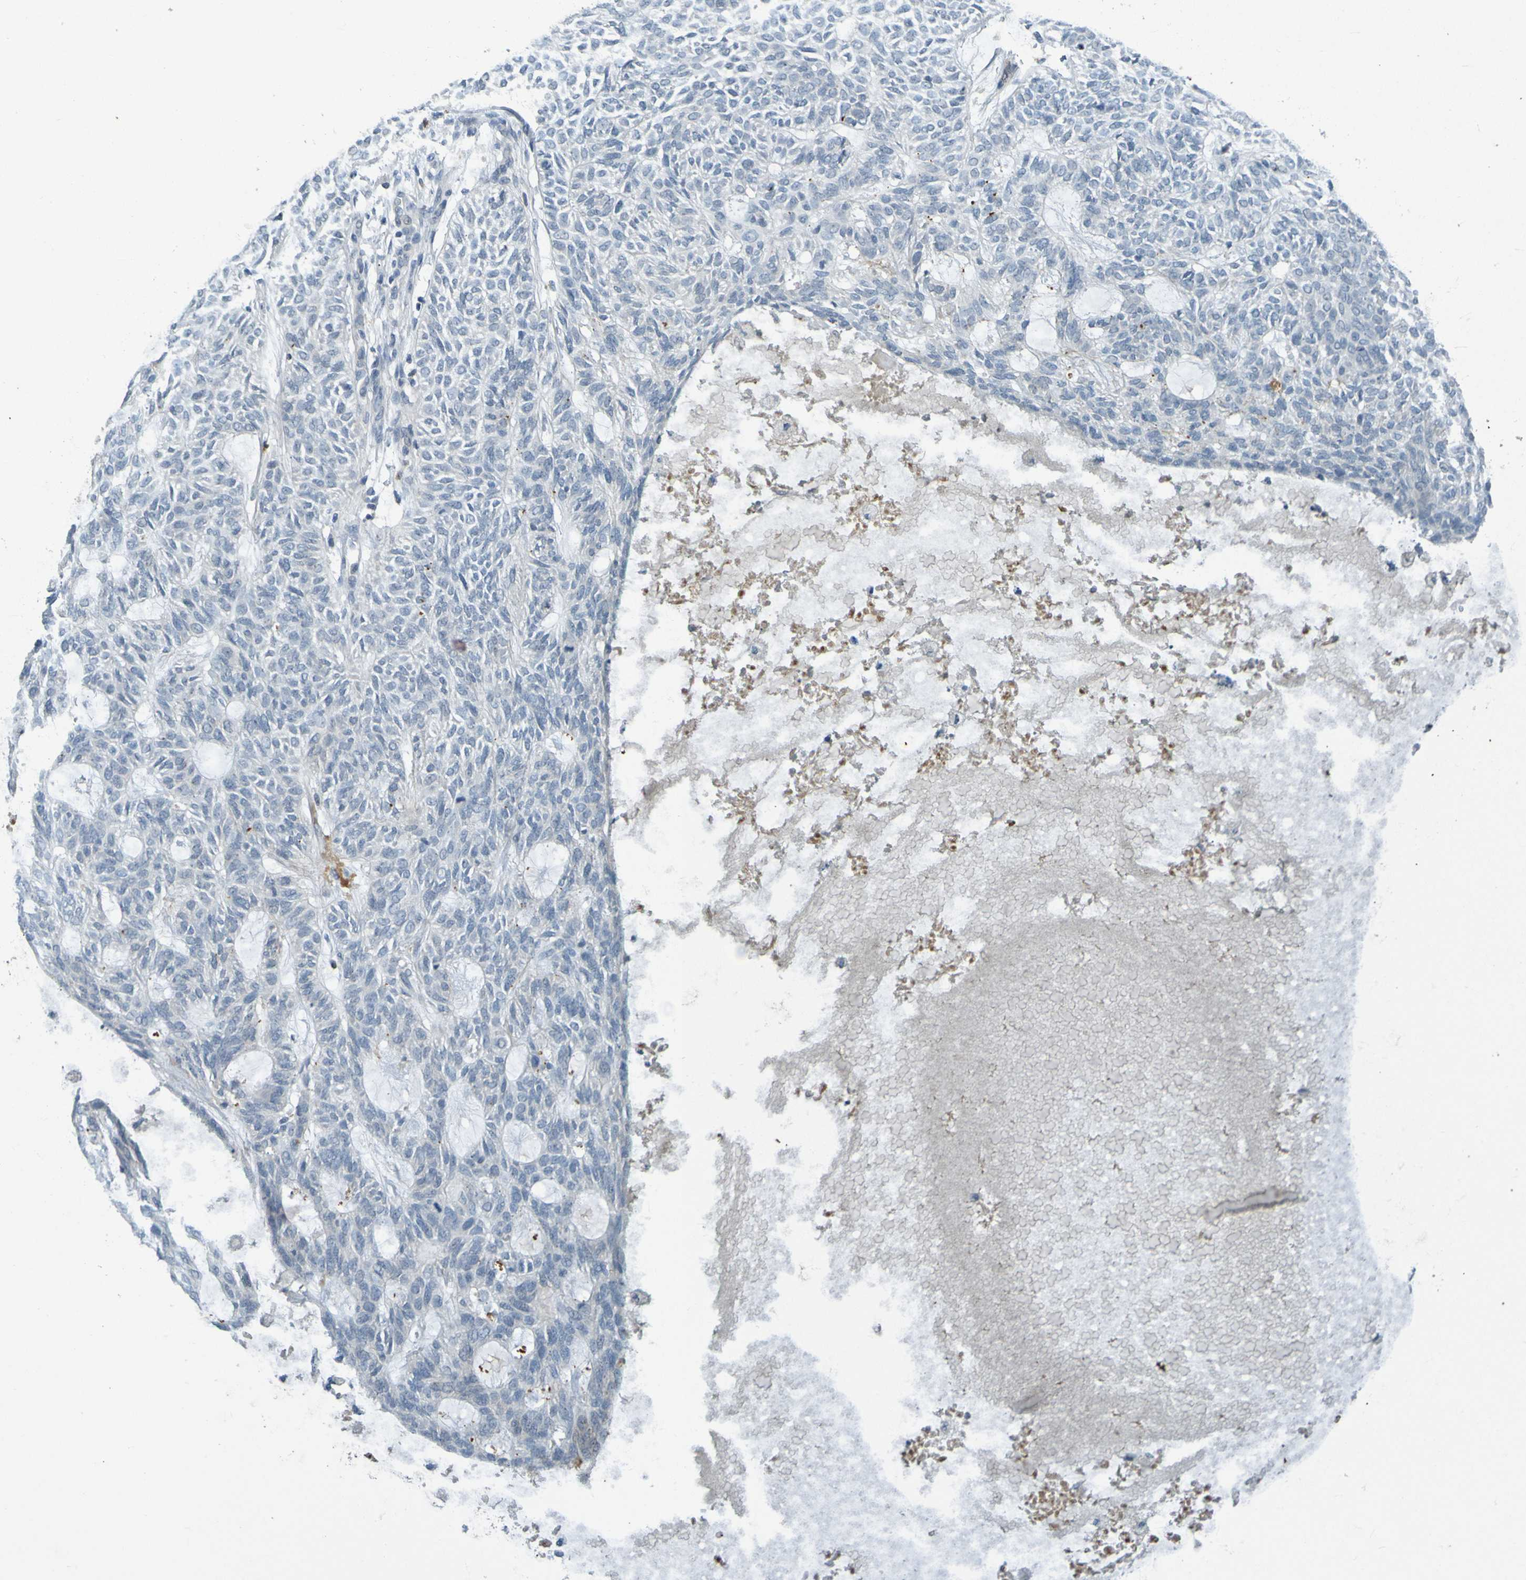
{"staining": {"intensity": "negative", "quantity": "none", "location": "none"}, "tissue": "skin cancer", "cell_type": "Tumor cells", "image_type": "cancer", "snomed": [{"axis": "morphology", "description": "Basal cell carcinoma"}, {"axis": "topography", "description": "Skin"}], "caption": "Tumor cells are negative for brown protein staining in skin cancer (basal cell carcinoma).", "gene": "IL10", "patient": {"sex": "male", "age": 87}}